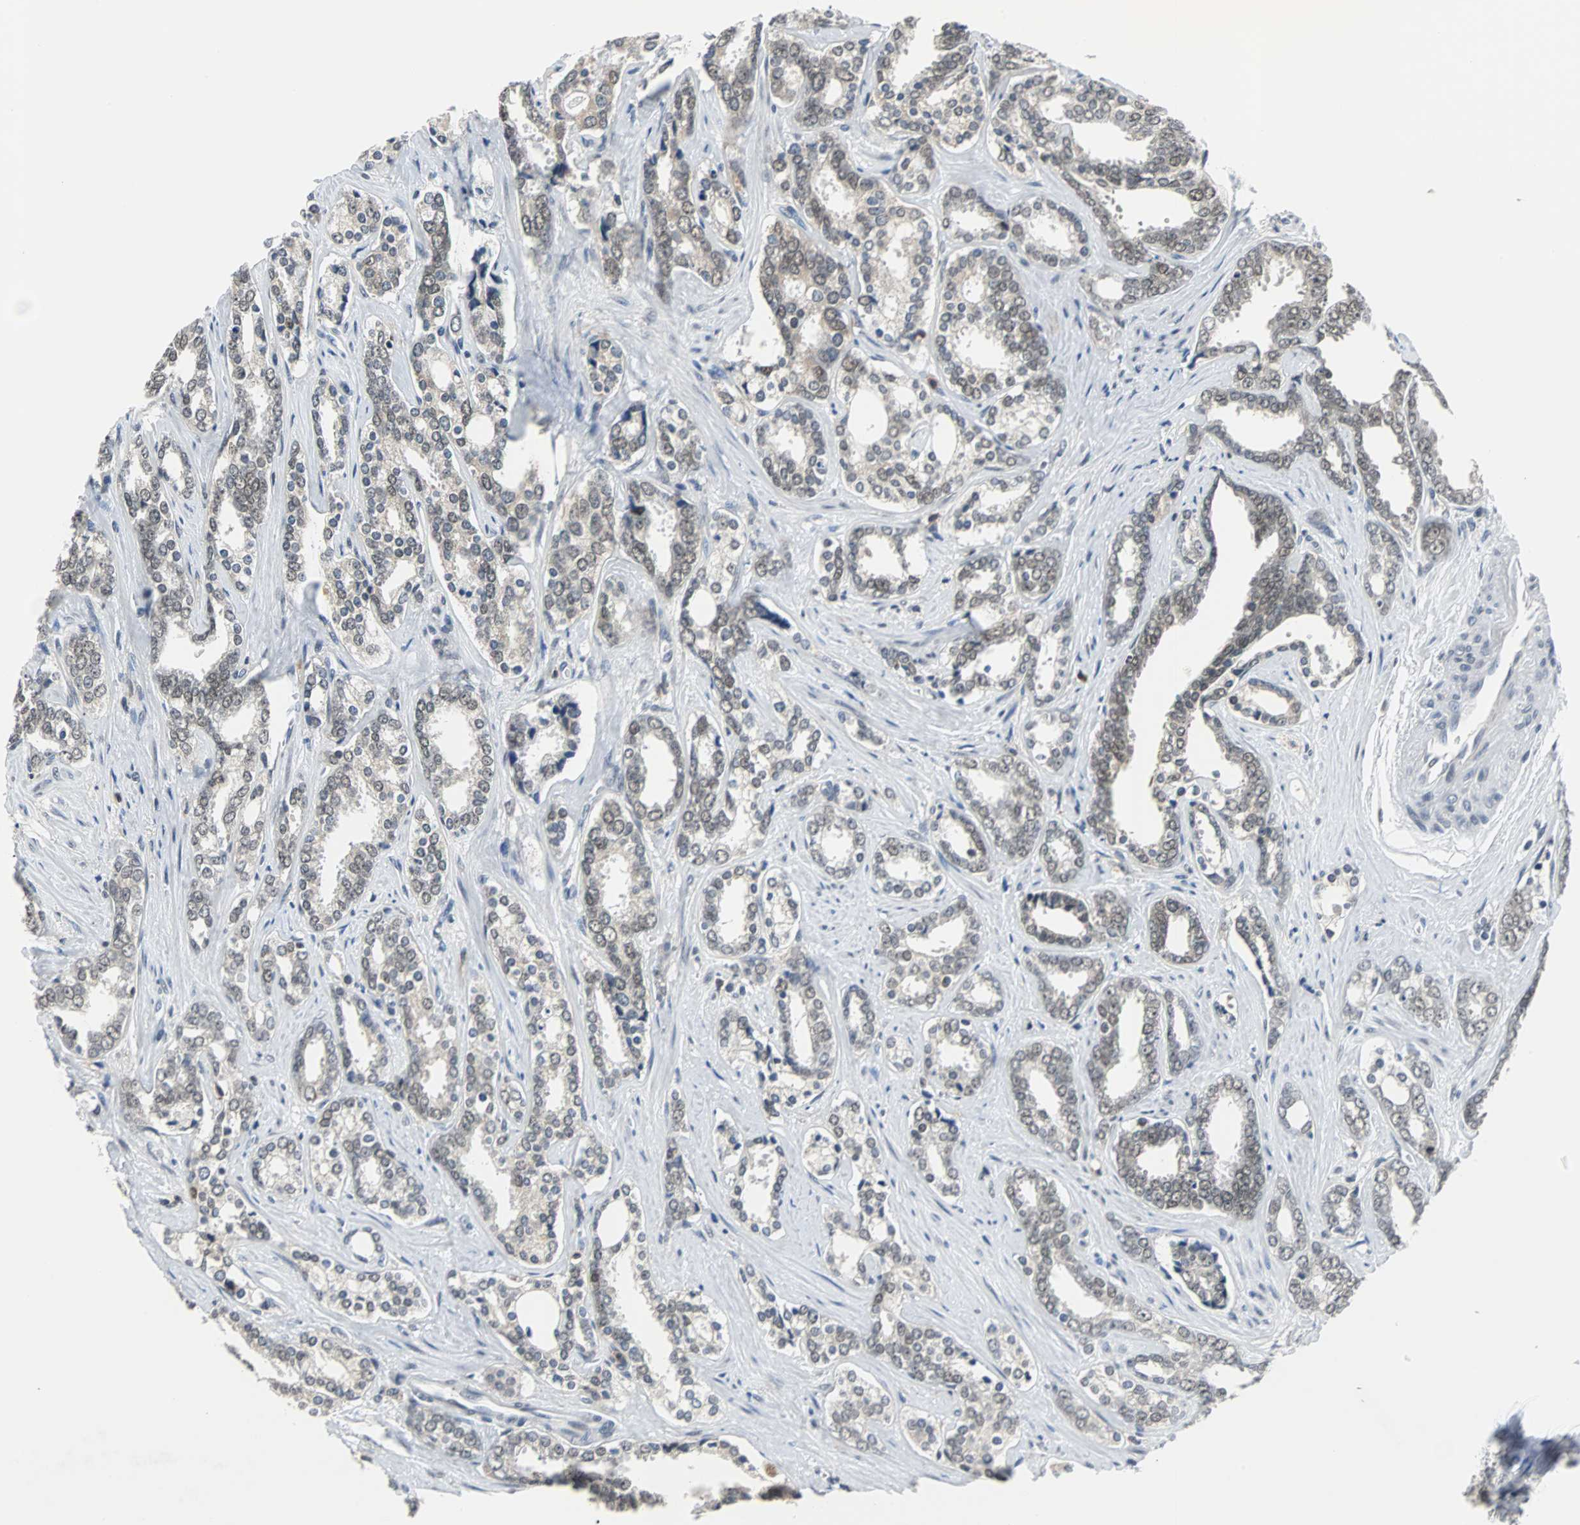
{"staining": {"intensity": "weak", "quantity": "25%-75%", "location": "cytoplasmic/membranous,nuclear"}, "tissue": "prostate cancer", "cell_type": "Tumor cells", "image_type": "cancer", "snomed": [{"axis": "morphology", "description": "Adenocarcinoma, High grade"}, {"axis": "topography", "description": "Prostate"}], "caption": "Immunohistochemistry (IHC) micrograph of neoplastic tissue: prostate cancer (high-grade adenocarcinoma) stained using immunohistochemistry (IHC) exhibits low levels of weak protein expression localized specifically in the cytoplasmic/membranous and nuclear of tumor cells, appearing as a cytoplasmic/membranous and nuclear brown color.", "gene": "SIRT1", "patient": {"sex": "male", "age": 67}}